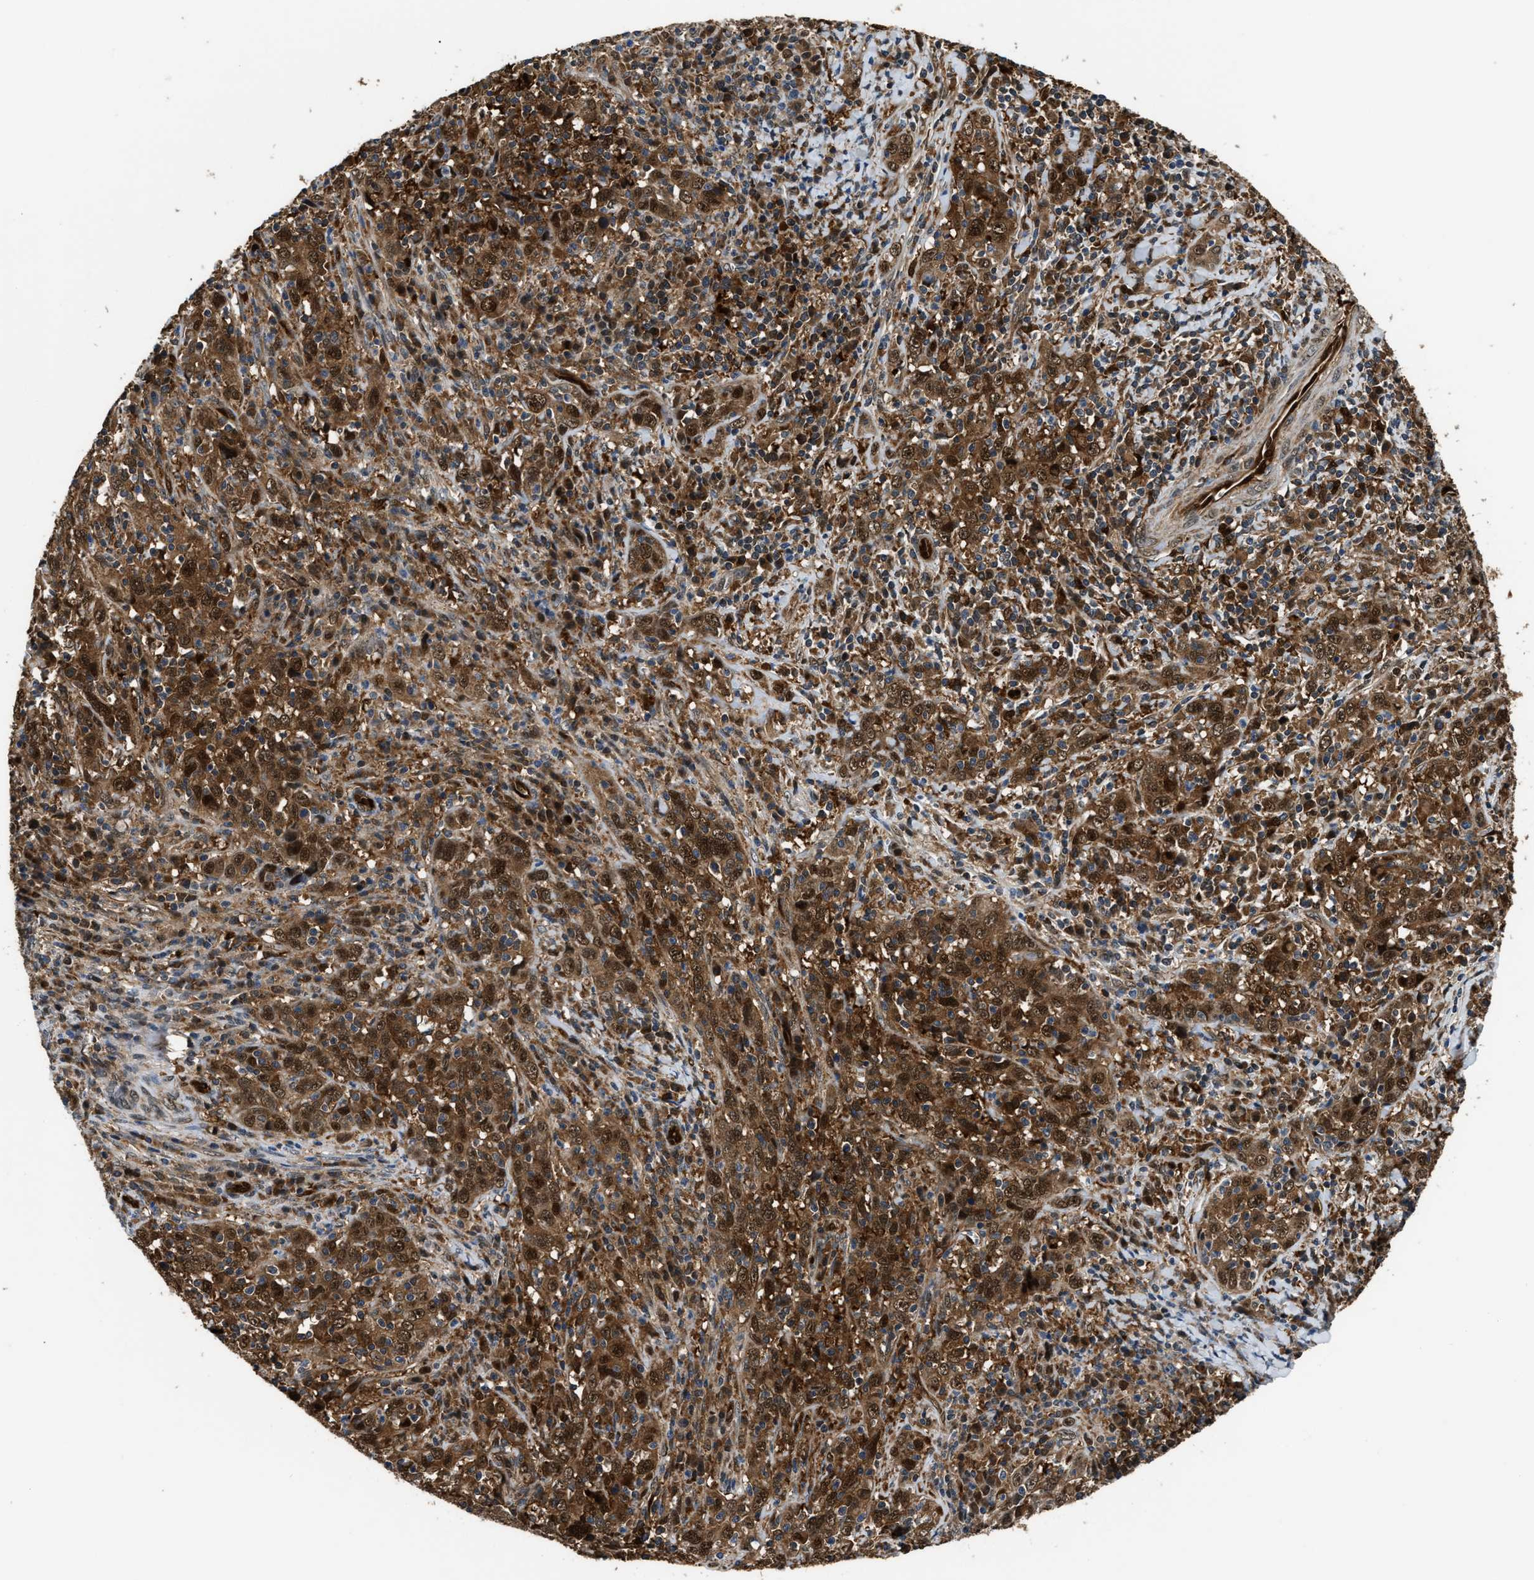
{"staining": {"intensity": "strong", "quantity": ">75%", "location": "cytoplasmic/membranous,nuclear"}, "tissue": "cervical cancer", "cell_type": "Tumor cells", "image_type": "cancer", "snomed": [{"axis": "morphology", "description": "Squamous cell carcinoma, NOS"}, {"axis": "topography", "description": "Cervix"}], "caption": "Immunohistochemistry (DAB) staining of human cervical cancer exhibits strong cytoplasmic/membranous and nuclear protein expression in approximately >75% of tumor cells.", "gene": "PPA1", "patient": {"sex": "female", "age": 46}}